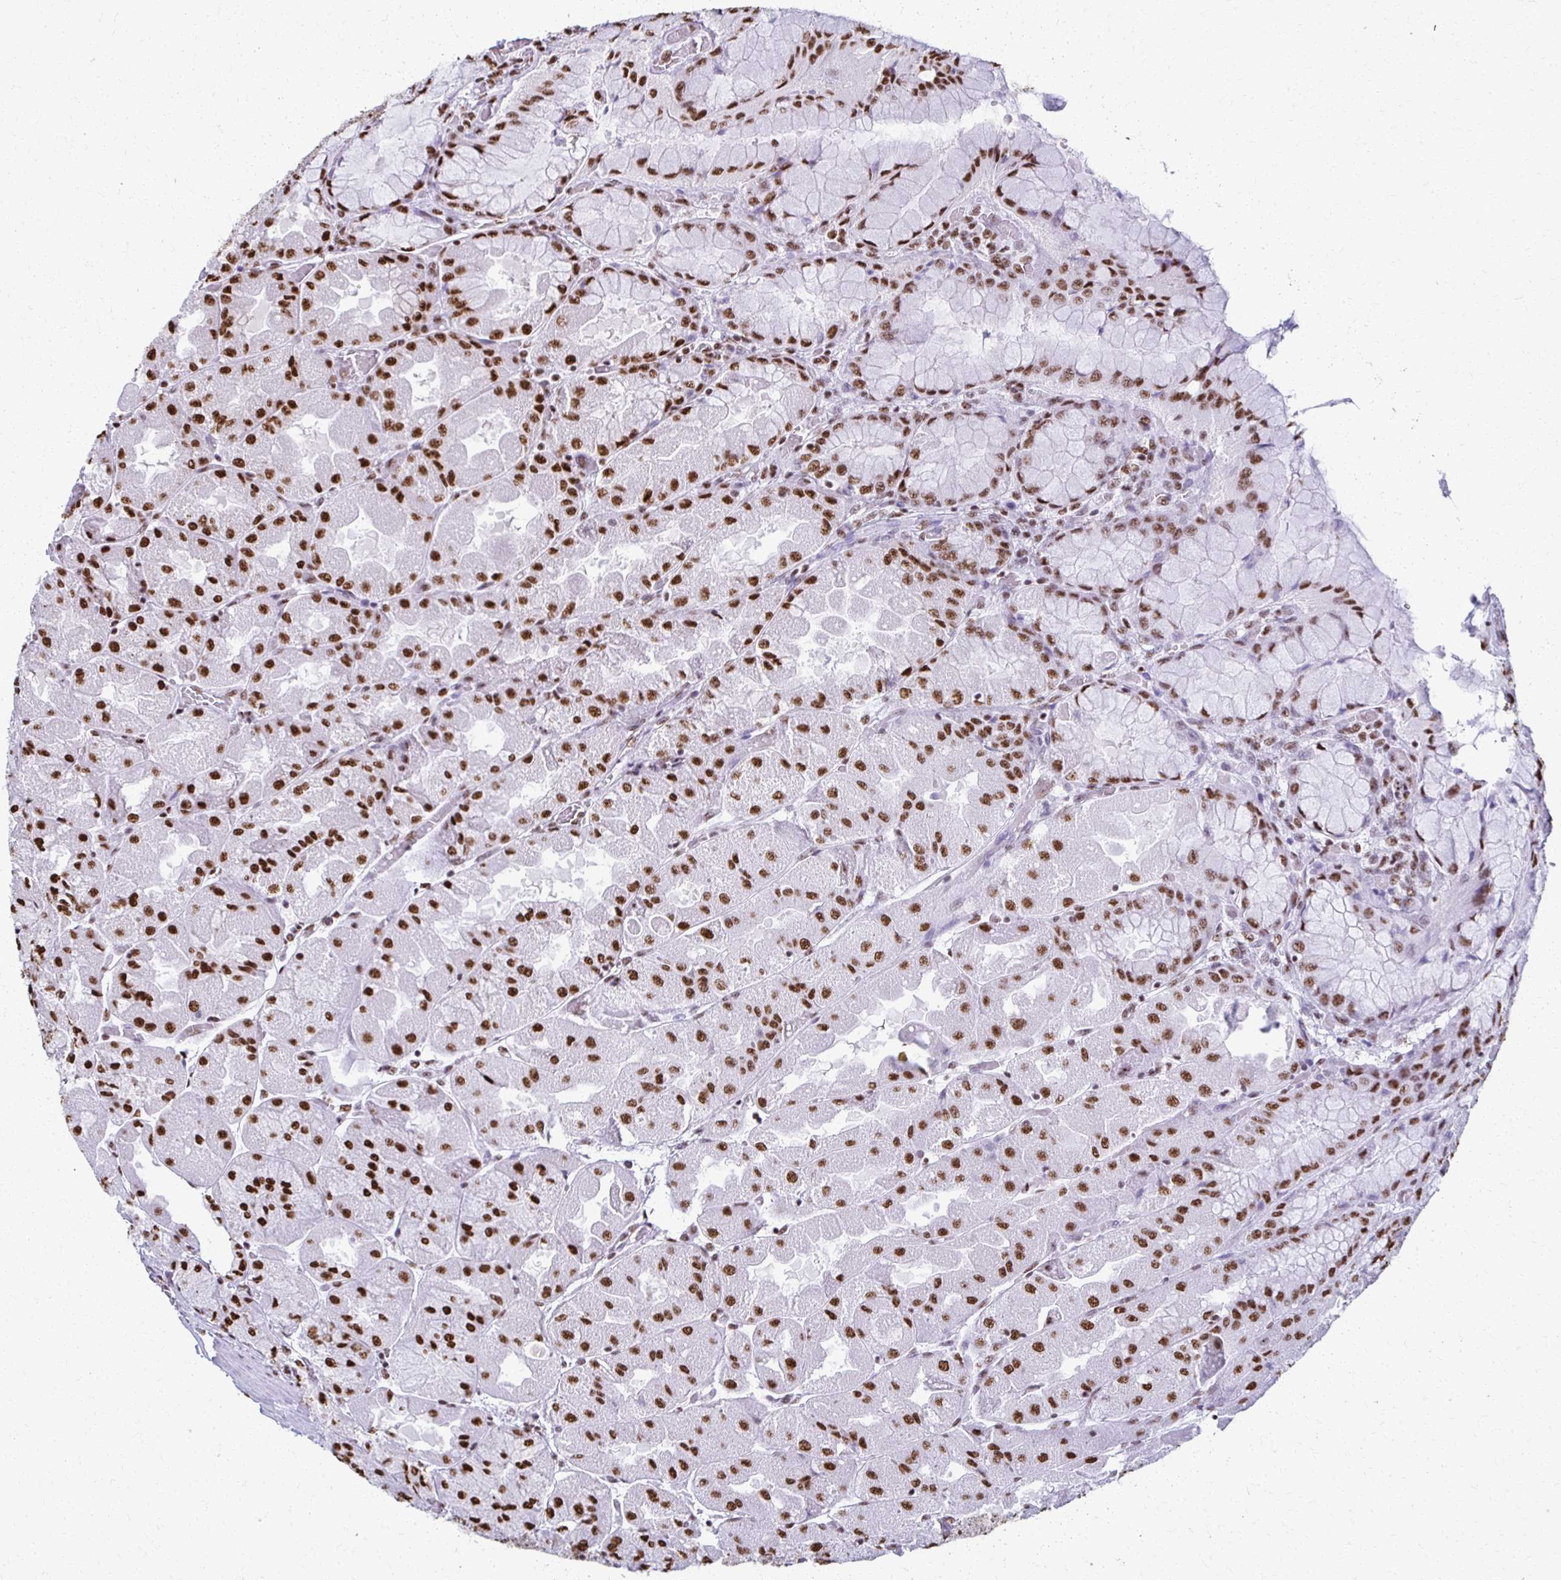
{"staining": {"intensity": "strong", "quantity": ">75%", "location": "nuclear"}, "tissue": "stomach", "cell_type": "Glandular cells", "image_type": "normal", "snomed": [{"axis": "morphology", "description": "Normal tissue, NOS"}, {"axis": "topography", "description": "Stomach"}], "caption": "Glandular cells exhibit strong nuclear staining in approximately >75% of cells in normal stomach. (DAB (3,3'-diaminobenzidine) IHC with brightfield microscopy, high magnification).", "gene": "NONO", "patient": {"sex": "female", "age": 61}}